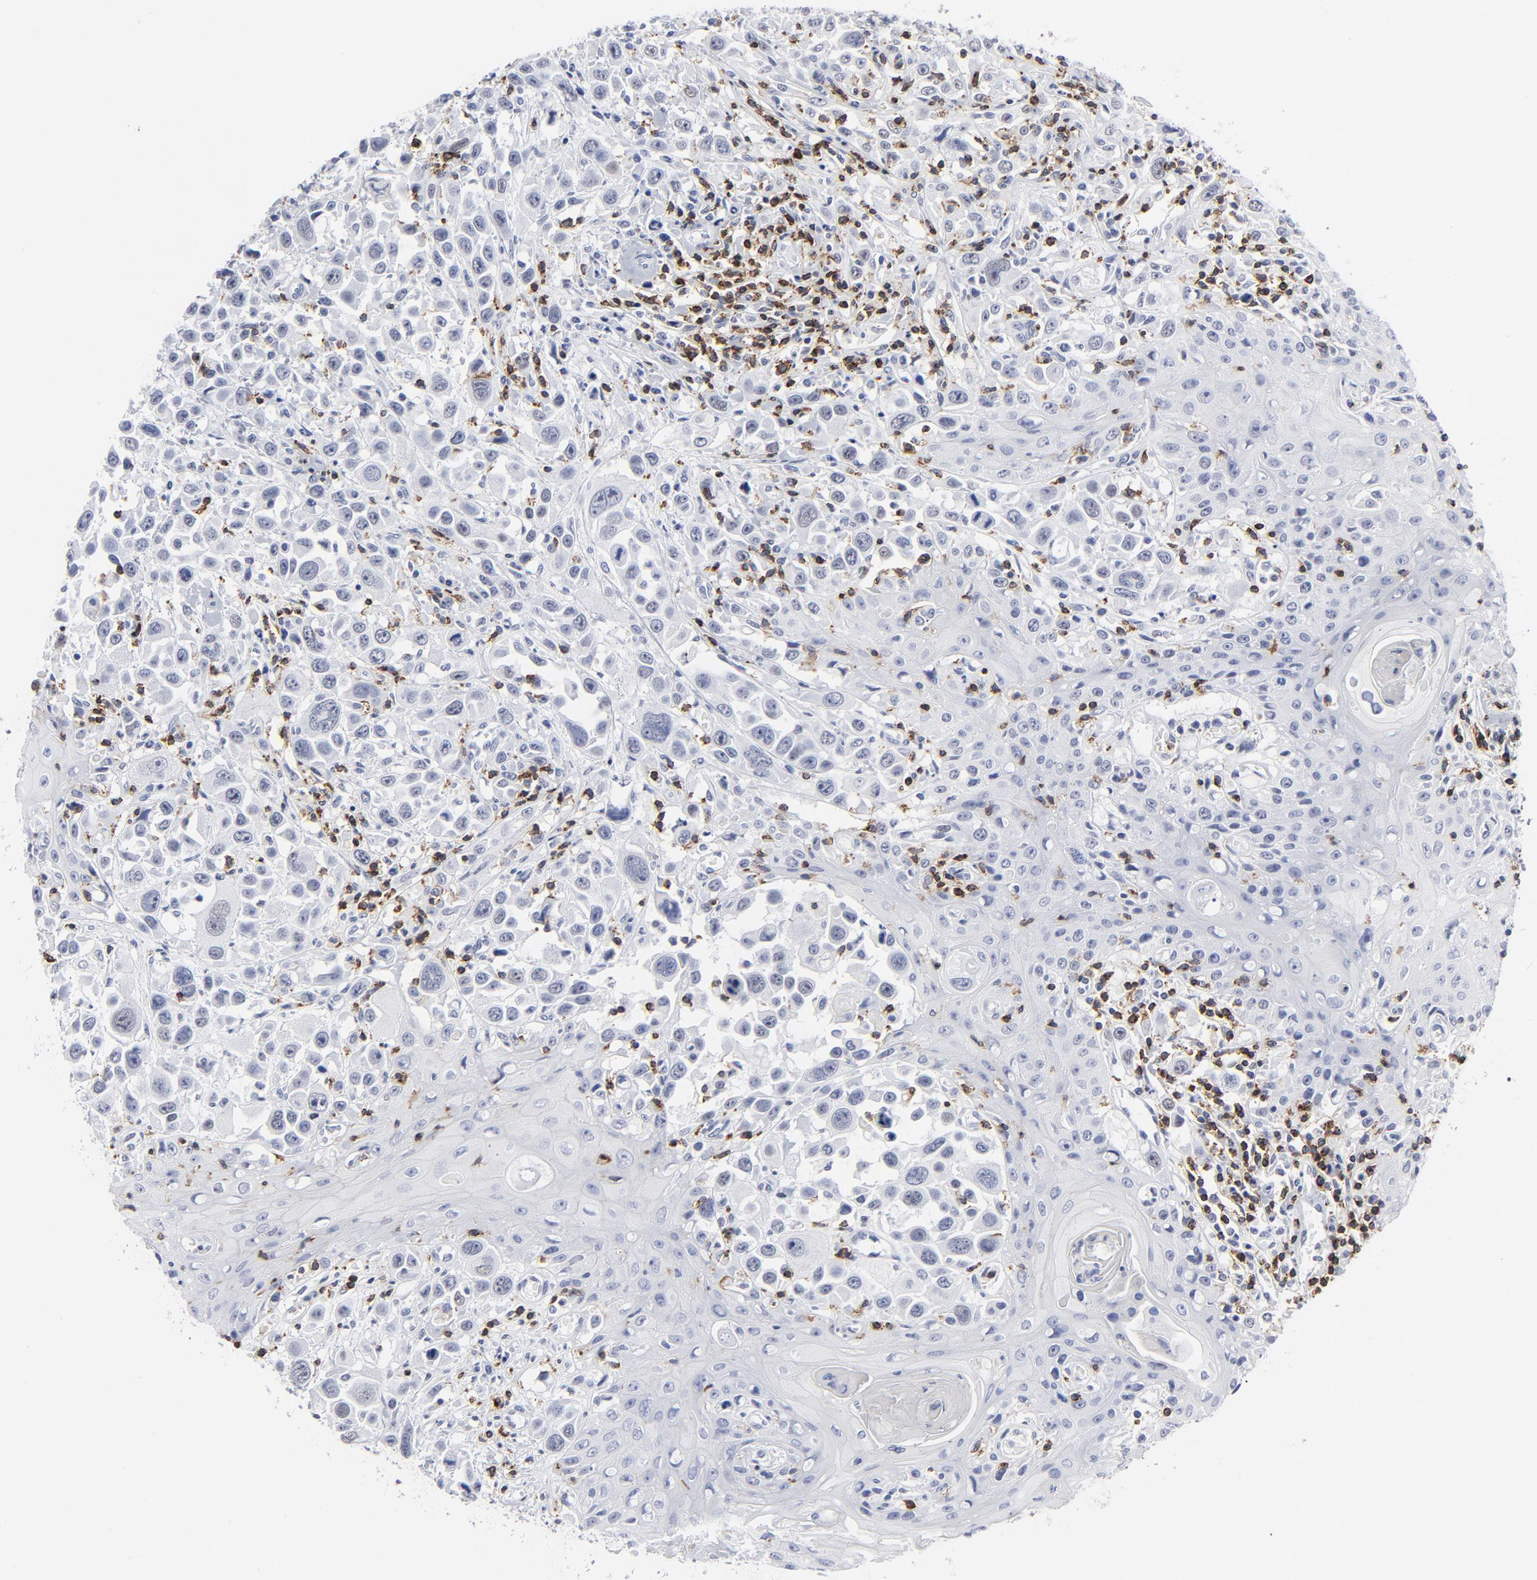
{"staining": {"intensity": "negative", "quantity": "none", "location": "none"}, "tissue": "head and neck cancer", "cell_type": "Tumor cells", "image_type": "cancer", "snomed": [{"axis": "morphology", "description": "Squamous cell carcinoma, NOS"}, {"axis": "topography", "description": "Oral tissue"}, {"axis": "topography", "description": "Head-Neck"}], "caption": "Histopathology image shows no protein positivity in tumor cells of head and neck squamous cell carcinoma tissue.", "gene": "CD2", "patient": {"sex": "female", "age": 76}}